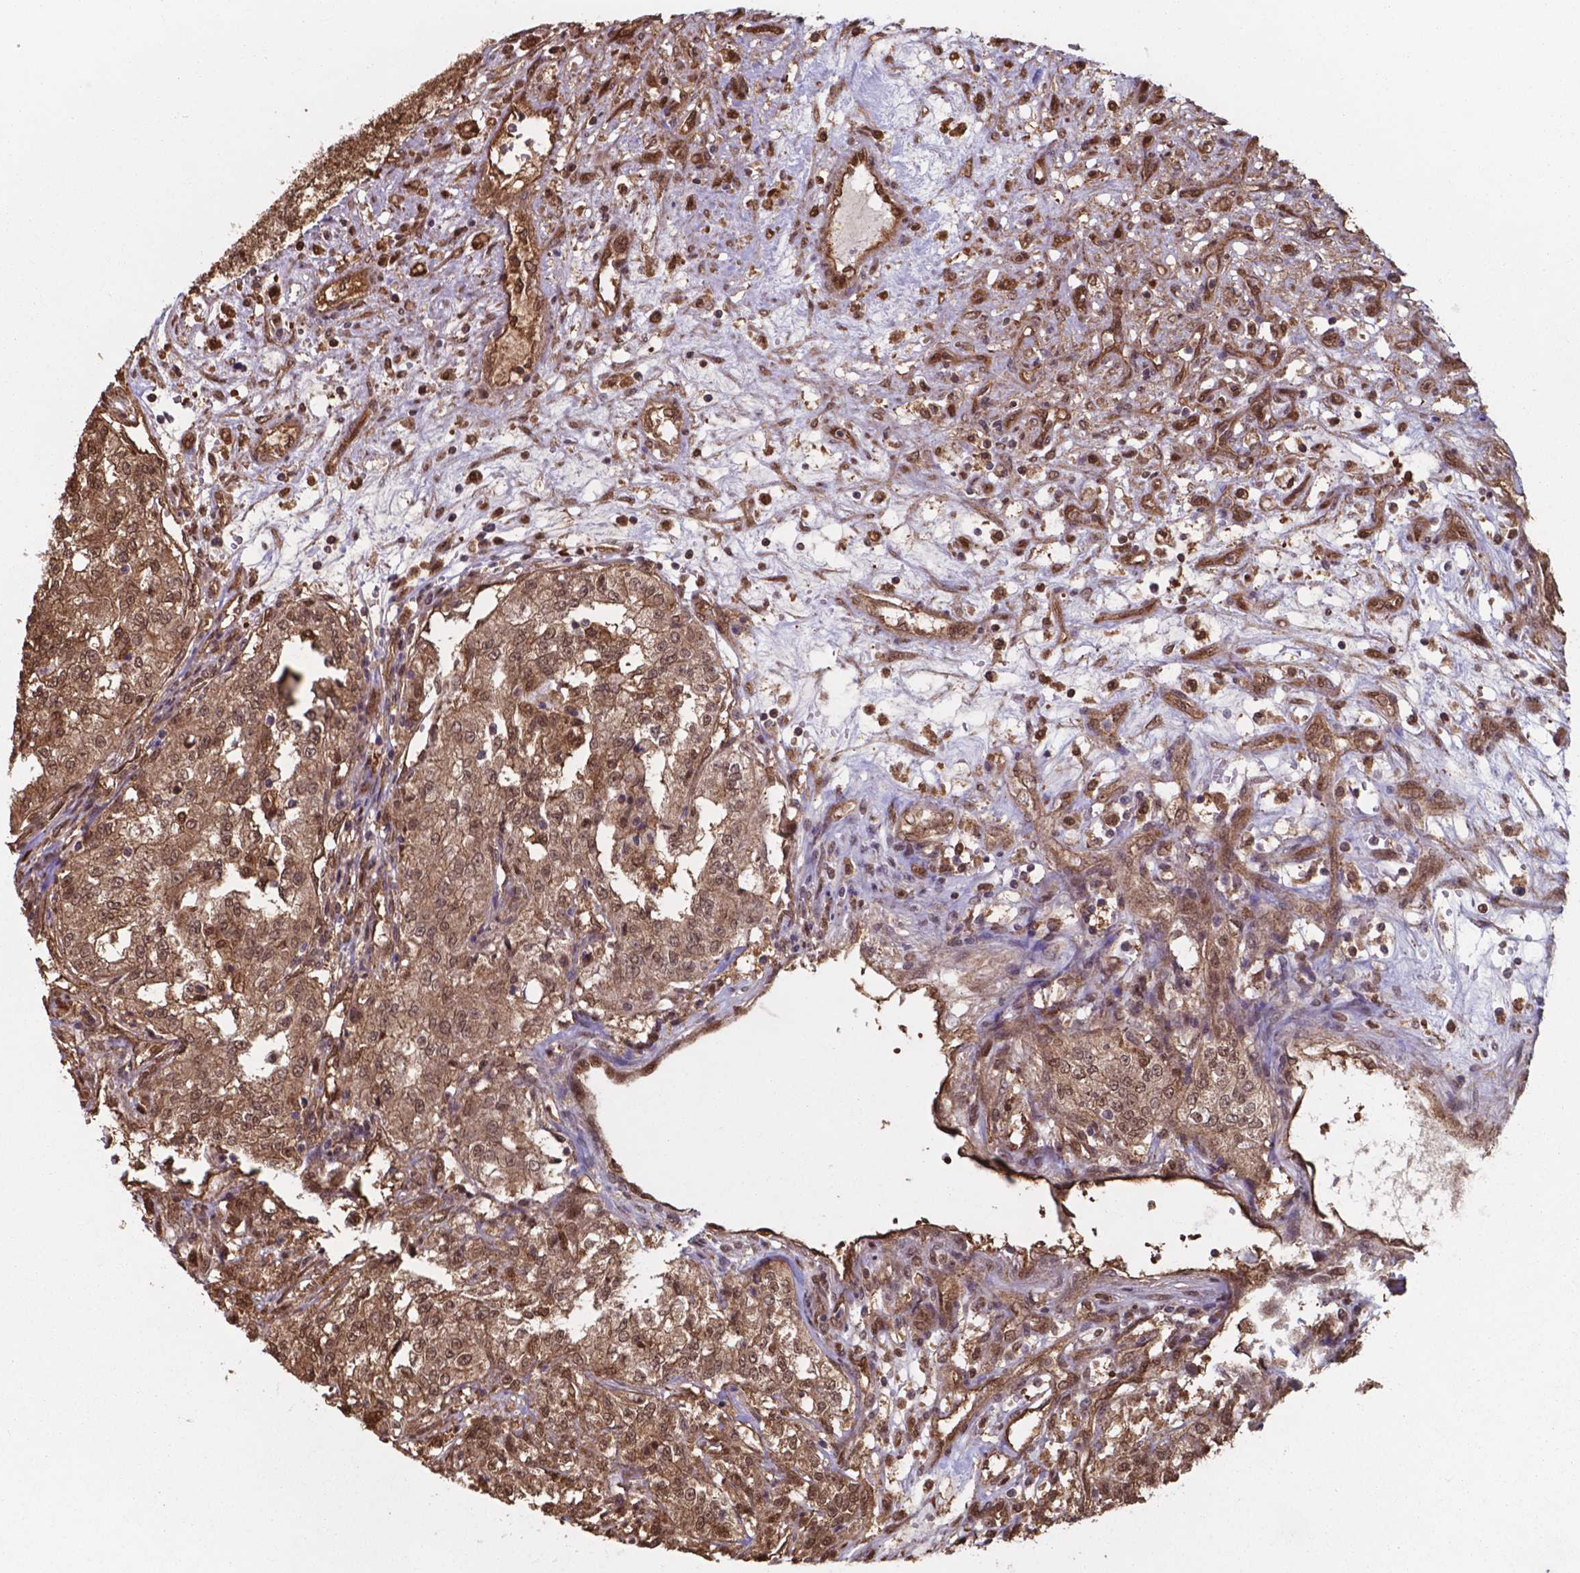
{"staining": {"intensity": "moderate", "quantity": ">75%", "location": "cytoplasmic/membranous,nuclear"}, "tissue": "renal cancer", "cell_type": "Tumor cells", "image_type": "cancer", "snomed": [{"axis": "morphology", "description": "Adenocarcinoma, NOS"}, {"axis": "topography", "description": "Kidney"}], "caption": "Immunohistochemical staining of human renal cancer reveals medium levels of moderate cytoplasmic/membranous and nuclear protein expression in about >75% of tumor cells. (DAB (3,3'-diaminobenzidine) = brown stain, brightfield microscopy at high magnification).", "gene": "CHP2", "patient": {"sex": "female", "age": 63}}